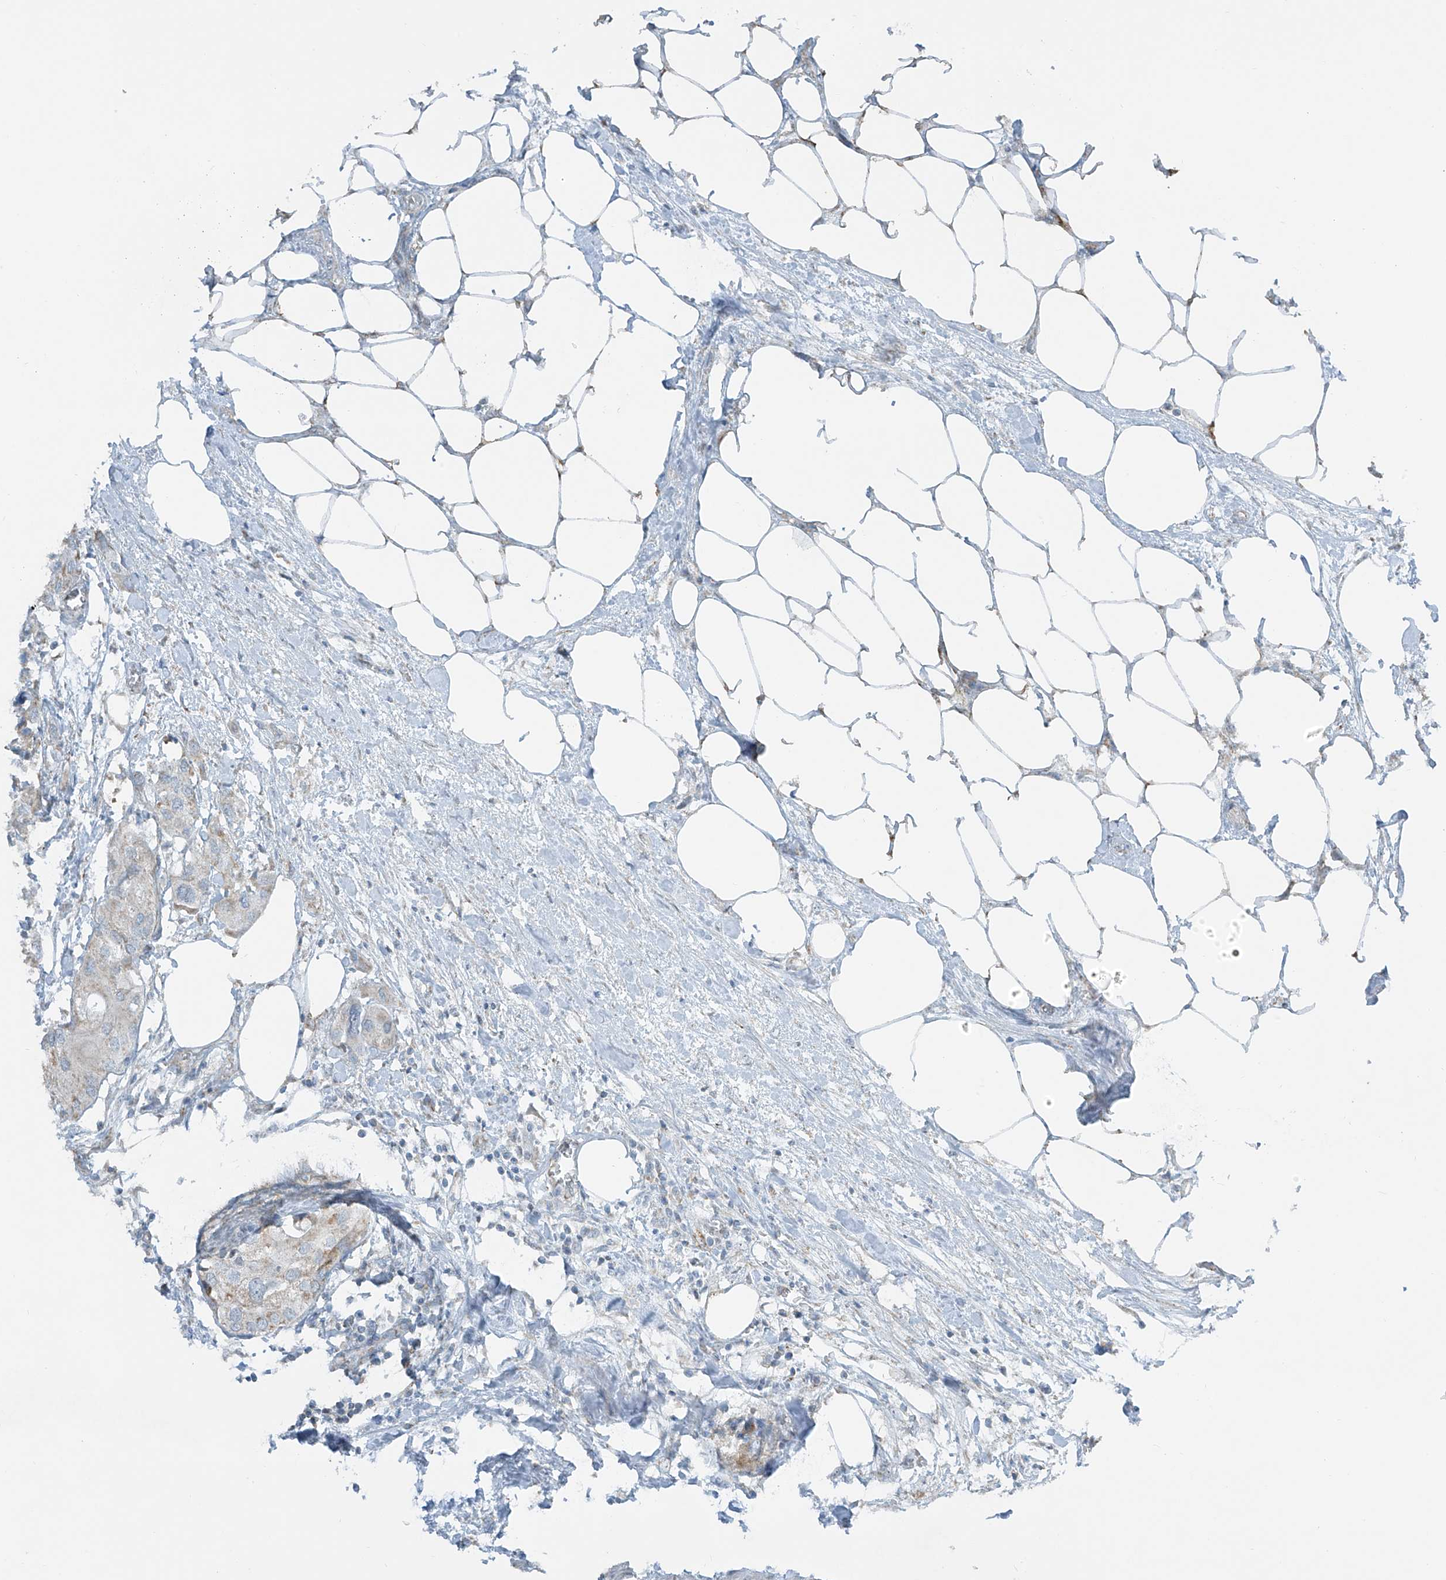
{"staining": {"intensity": "negative", "quantity": "none", "location": "none"}, "tissue": "urothelial cancer", "cell_type": "Tumor cells", "image_type": "cancer", "snomed": [{"axis": "morphology", "description": "Urothelial carcinoma, High grade"}, {"axis": "topography", "description": "Urinary bladder"}], "caption": "IHC histopathology image of human urothelial carcinoma (high-grade) stained for a protein (brown), which demonstrates no positivity in tumor cells.", "gene": "SMDT1", "patient": {"sex": "male", "age": 64}}